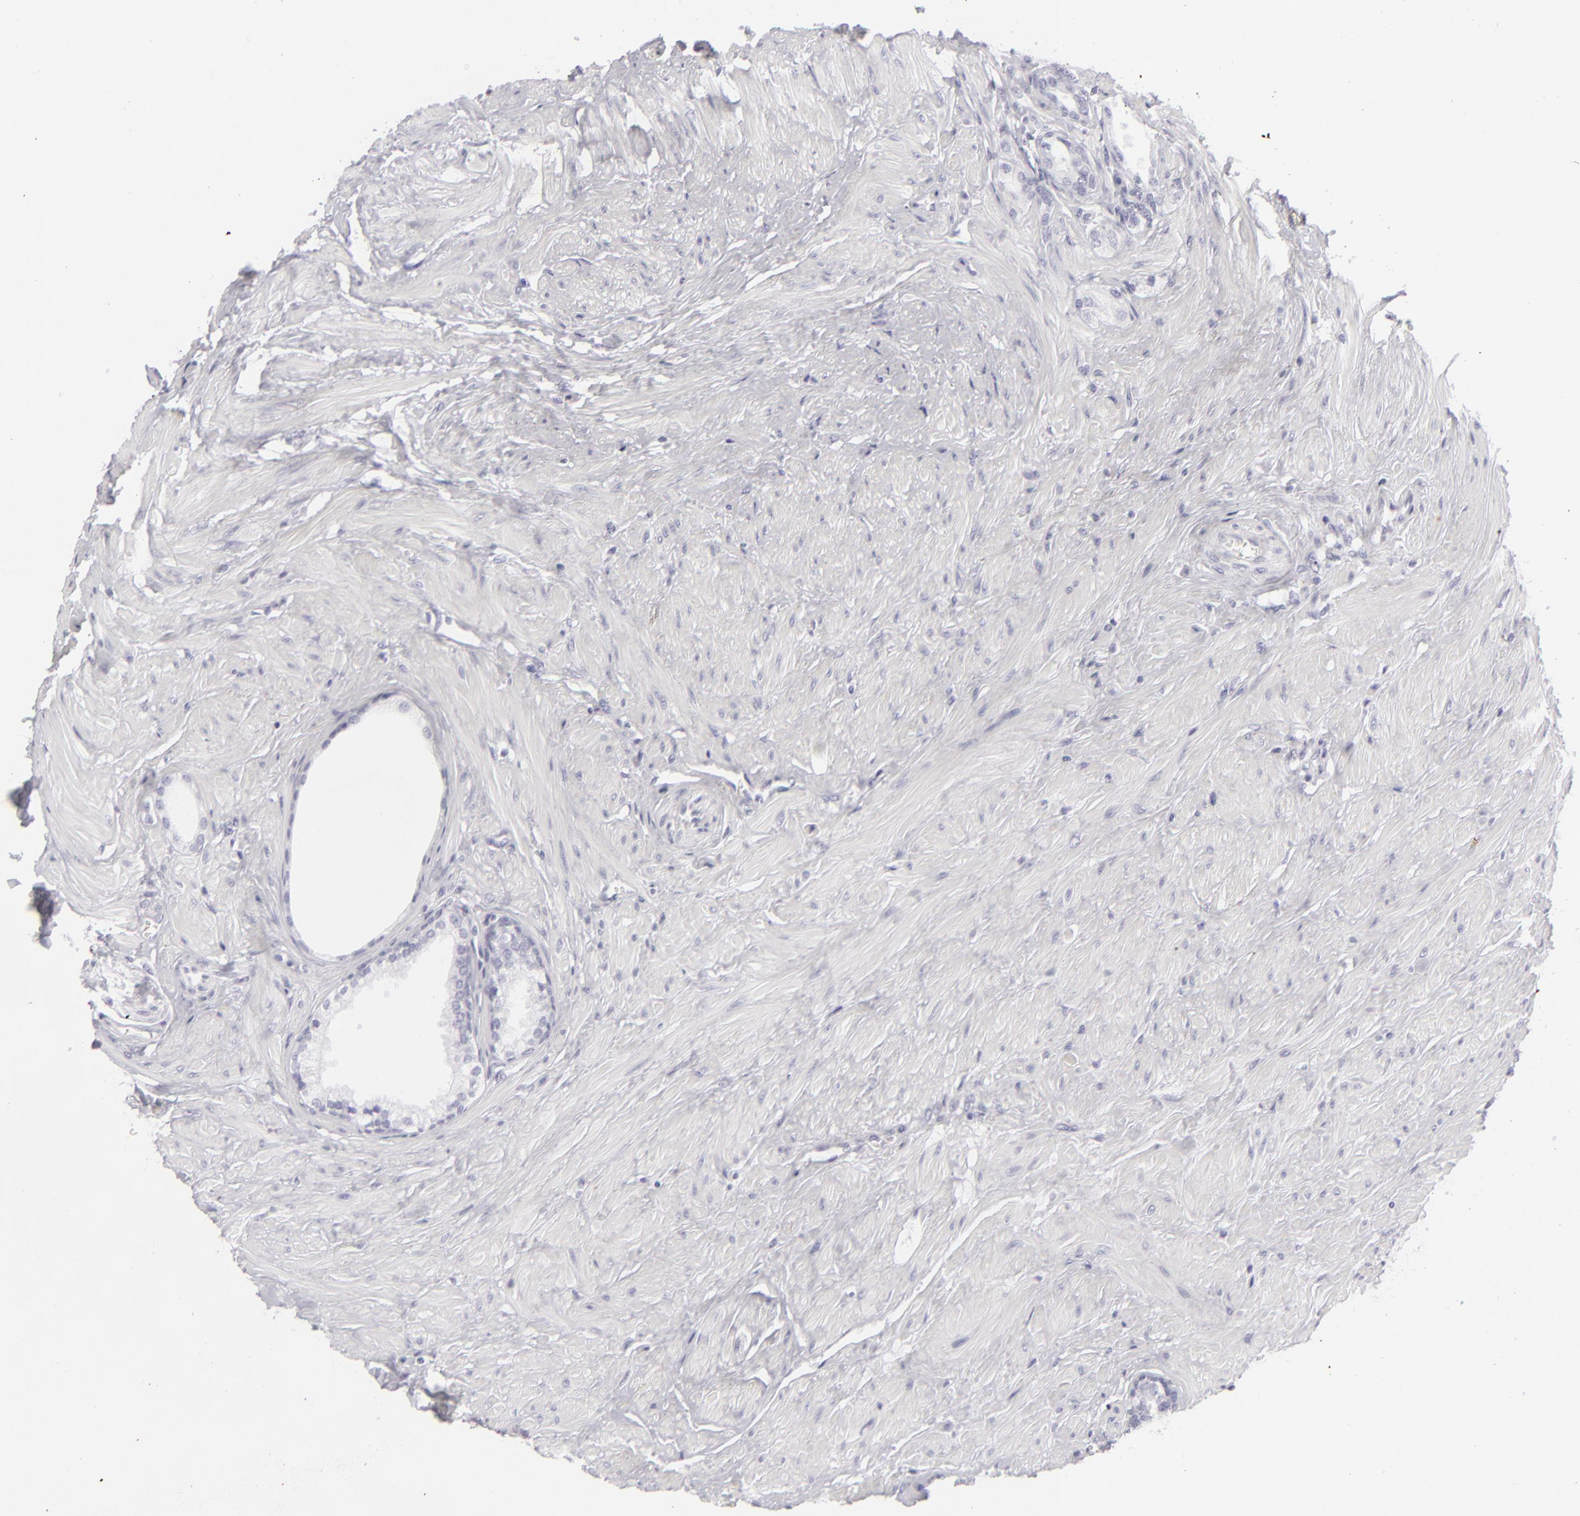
{"staining": {"intensity": "negative", "quantity": "none", "location": "none"}, "tissue": "prostate", "cell_type": "Glandular cells", "image_type": "normal", "snomed": [{"axis": "morphology", "description": "Normal tissue, NOS"}, {"axis": "topography", "description": "Prostate"}], "caption": "Micrograph shows no significant protein staining in glandular cells of normal prostate.", "gene": "KRT1", "patient": {"sex": "male", "age": 64}}